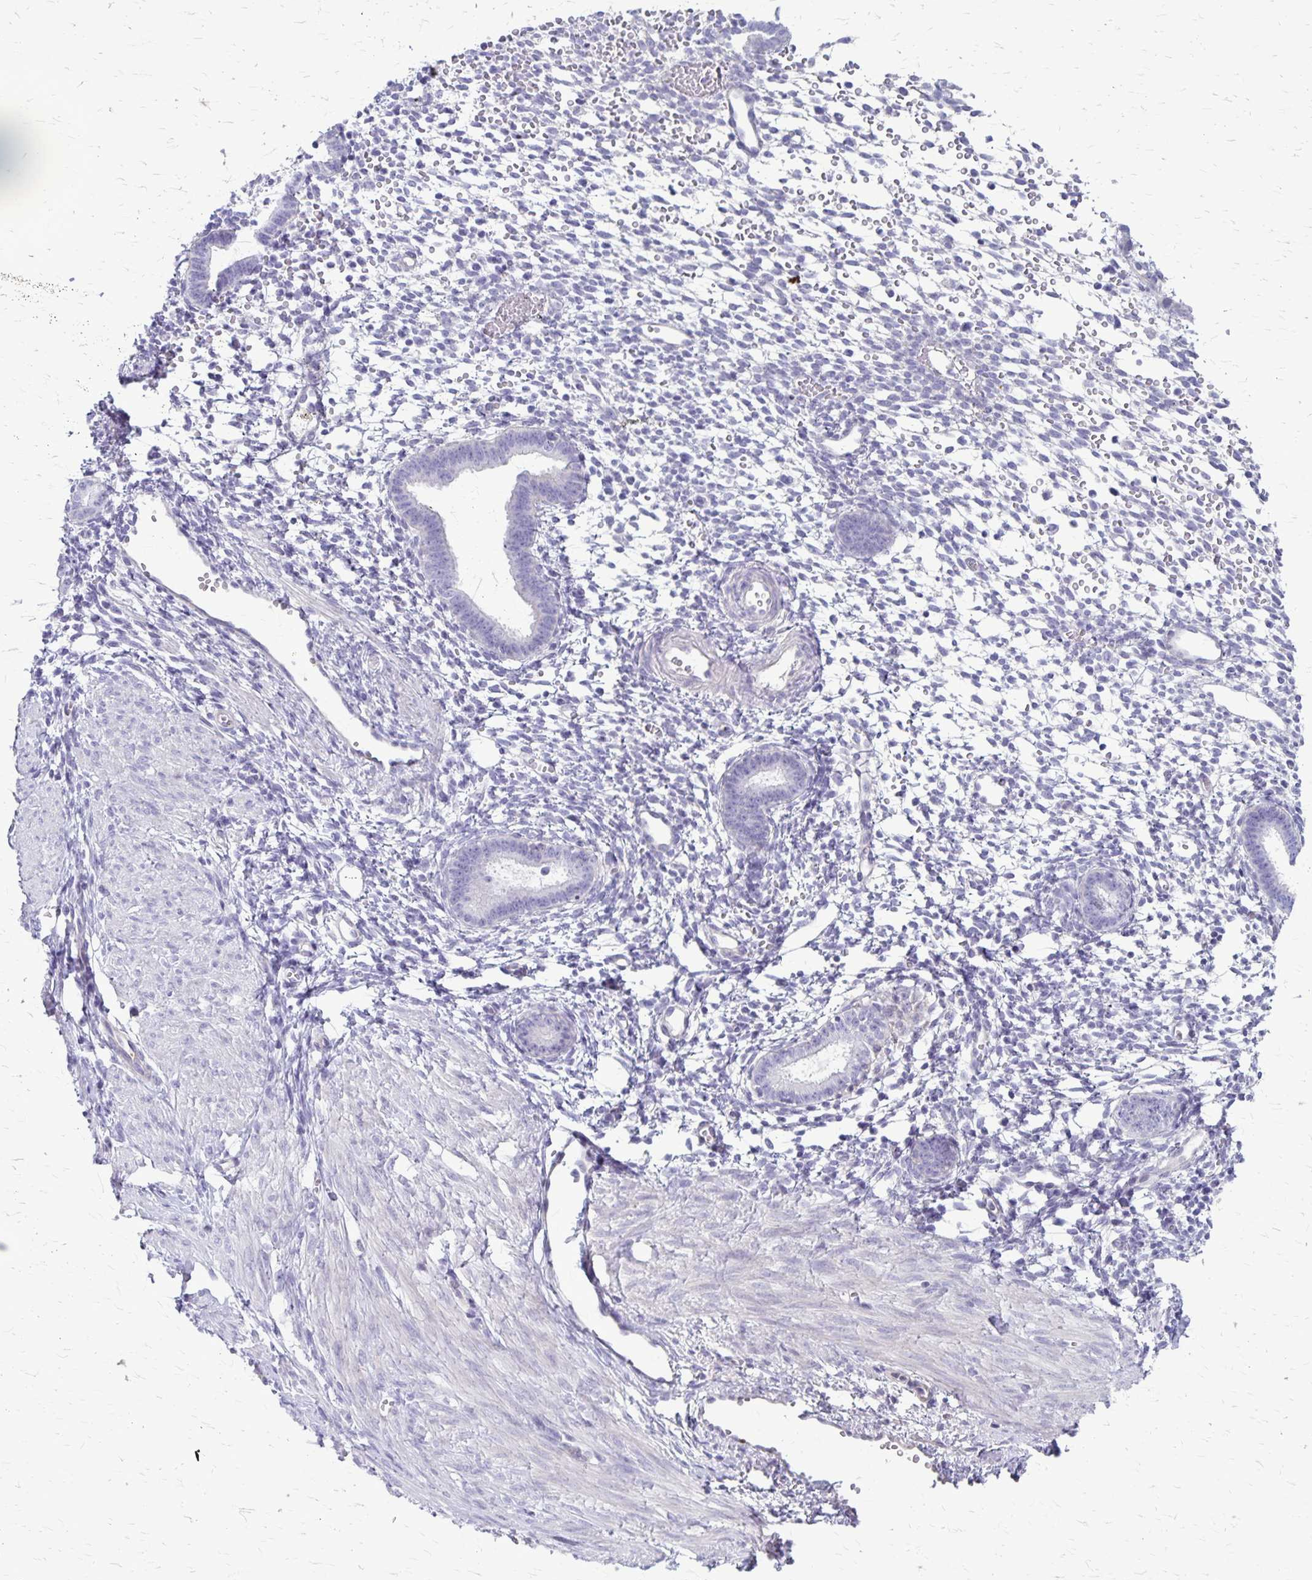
{"staining": {"intensity": "negative", "quantity": "none", "location": "none"}, "tissue": "endometrium", "cell_type": "Cells in endometrial stroma", "image_type": "normal", "snomed": [{"axis": "morphology", "description": "Normal tissue, NOS"}, {"axis": "topography", "description": "Endometrium"}], "caption": "High power microscopy photomicrograph of an IHC photomicrograph of benign endometrium, revealing no significant positivity in cells in endometrial stroma.", "gene": "GP9", "patient": {"sex": "female", "age": 36}}